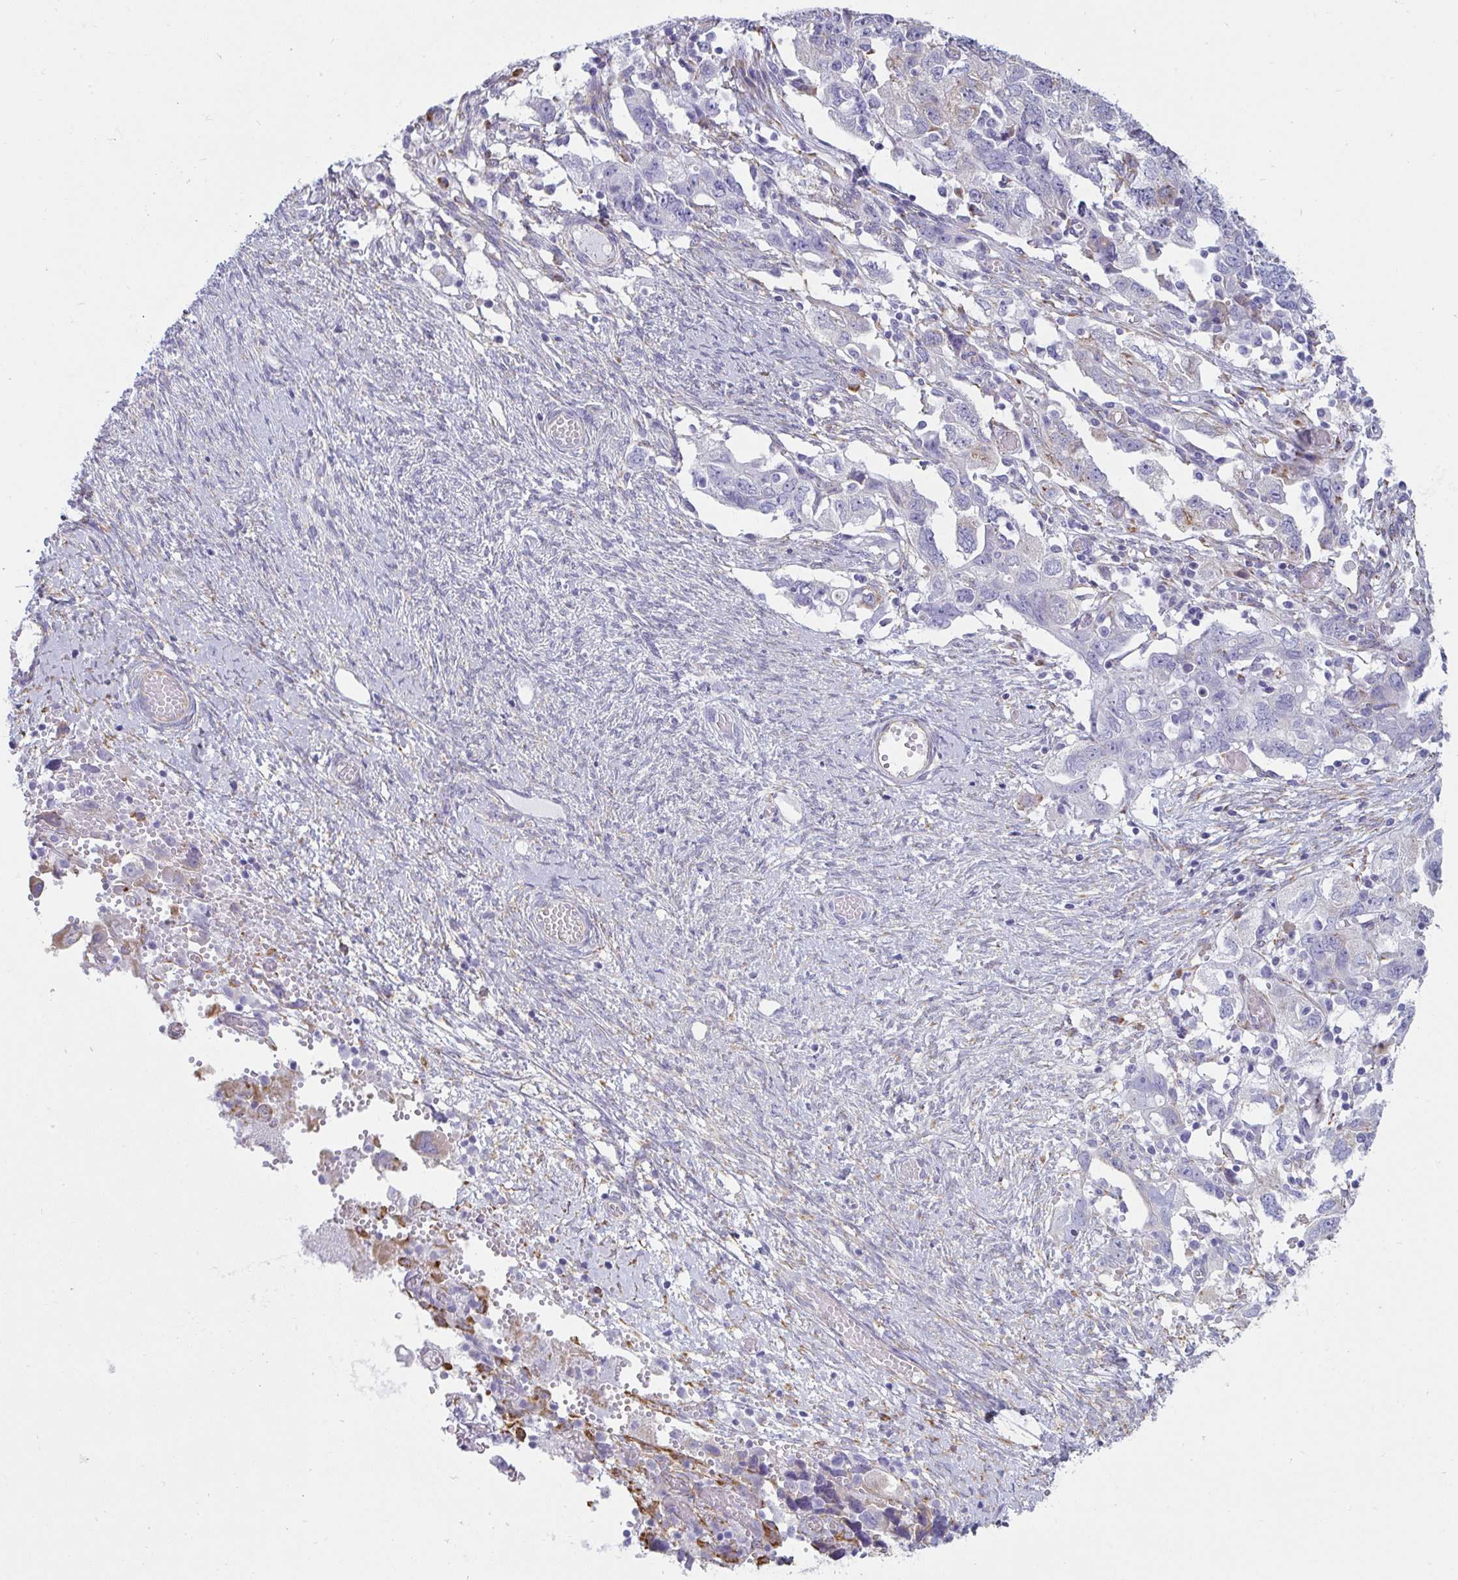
{"staining": {"intensity": "negative", "quantity": "none", "location": "none"}, "tissue": "ovarian cancer", "cell_type": "Tumor cells", "image_type": "cancer", "snomed": [{"axis": "morphology", "description": "Carcinoma, NOS"}, {"axis": "morphology", "description": "Cystadenocarcinoma, serous, NOS"}, {"axis": "topography", "description": "Ovary"}], "caption": "IHC of ovarian cancer (serous cystadenocarcinoma) shows no expression in tumor cells.", "gene": "SHROOM1", "patient": {"sex": "female", "age": 69}}